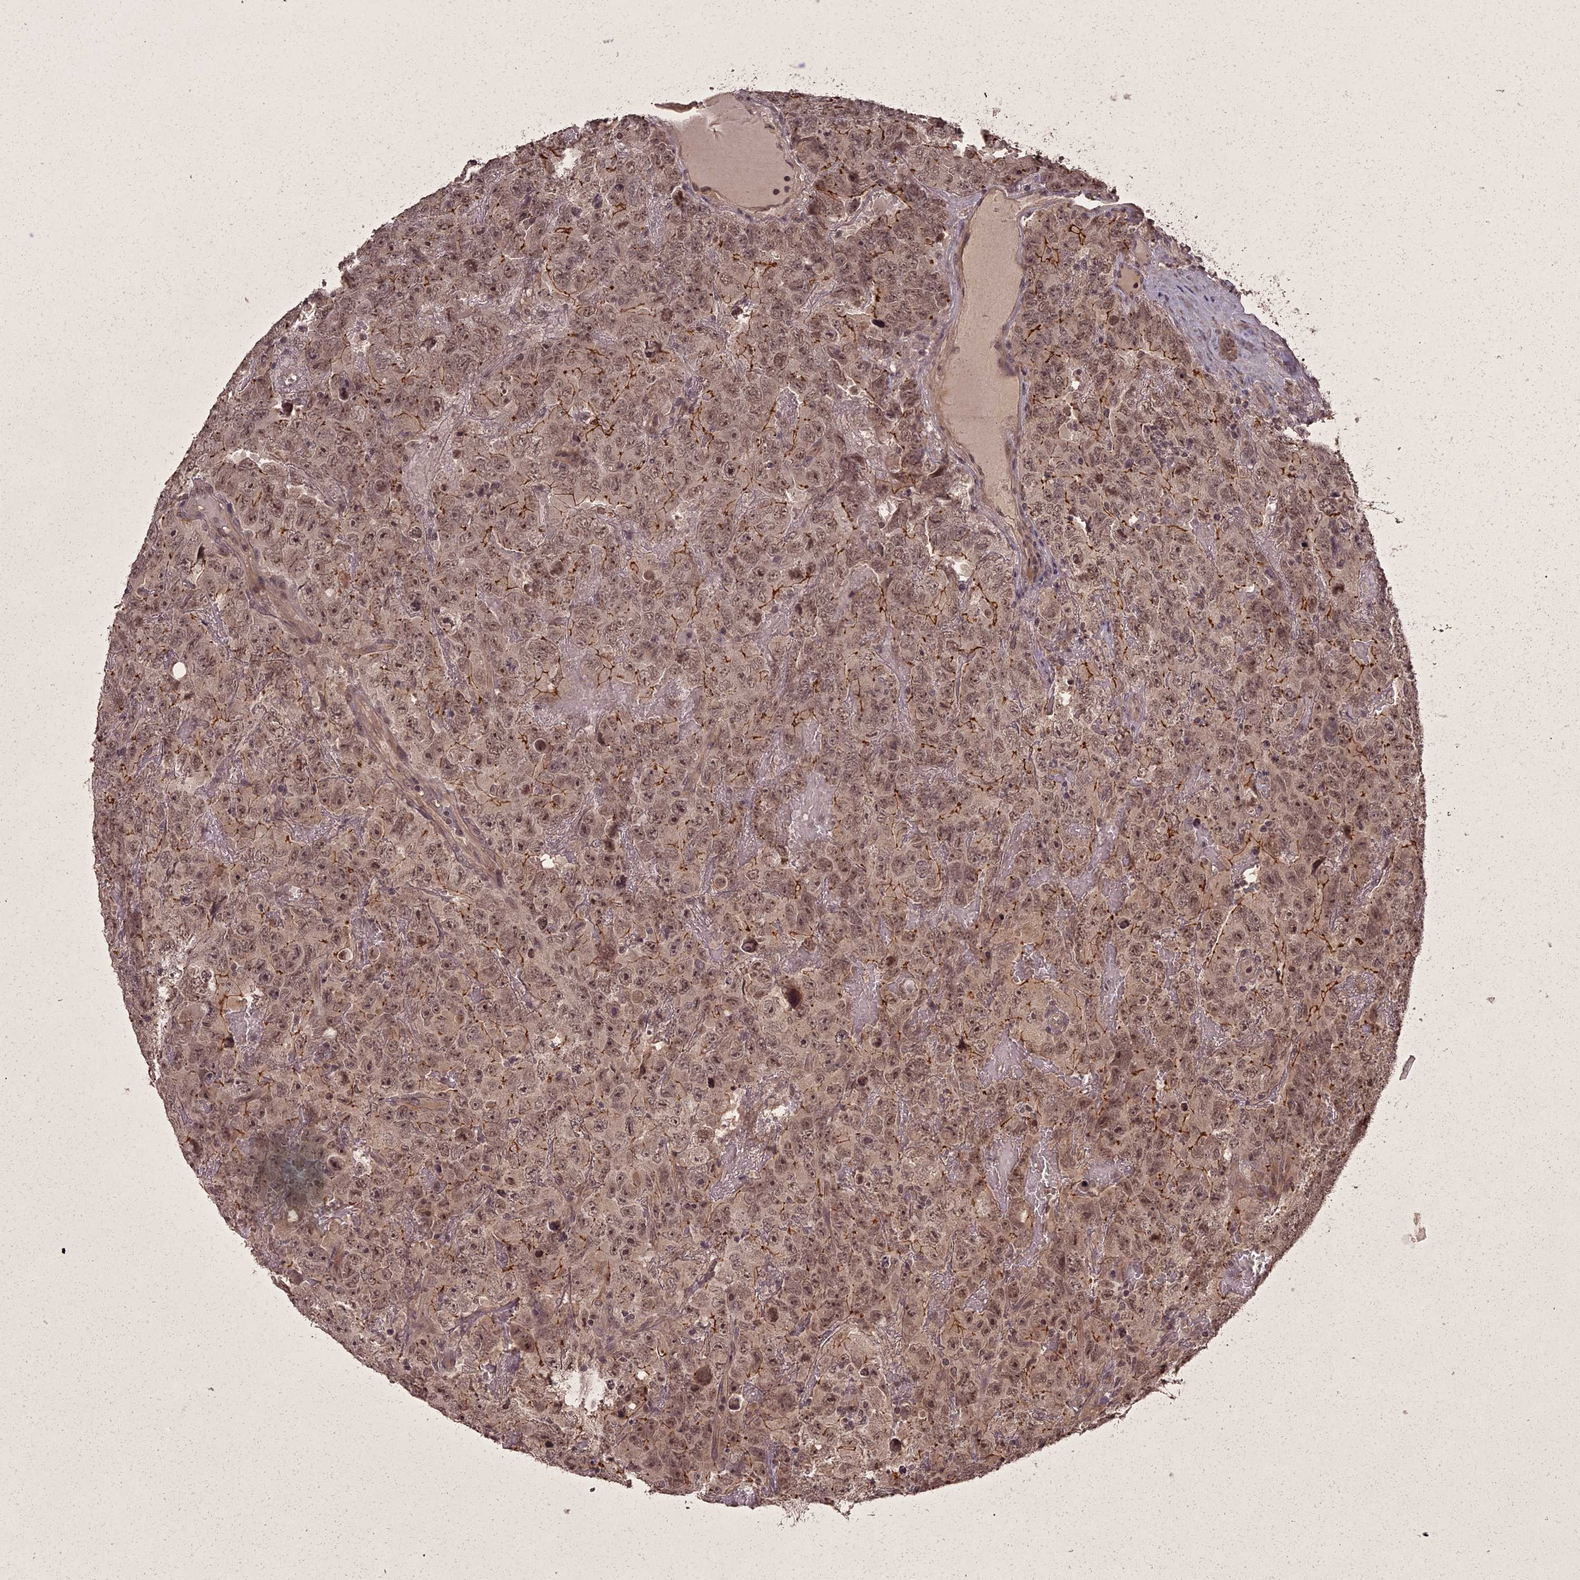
{"staining": {"intensity": "moderate", "quantity": ">75%", "location": "cytoplasmic/membranous,nuclear"}, "tissue": "testis cancer", "cell_type": "Tumor cells", "image_type": "cancer", "snomed": [{"axis": "morphology", "description": "Carcinoma, Embryonal, NOS"}, {"axis": "topography", "description": "Testis"}], "caption": "A brown stain highlights moderate cytoplasmic/membranous and nuclear staining of a protein in human testis cancer (embryonal carcinoma) tumor cells. (DAB (3,3'-diaminobenzidine) = brown stain, brightfield microscopy at high magnification).", "gene": "ING5", "patient": {"sex": "male", "age": 45}}